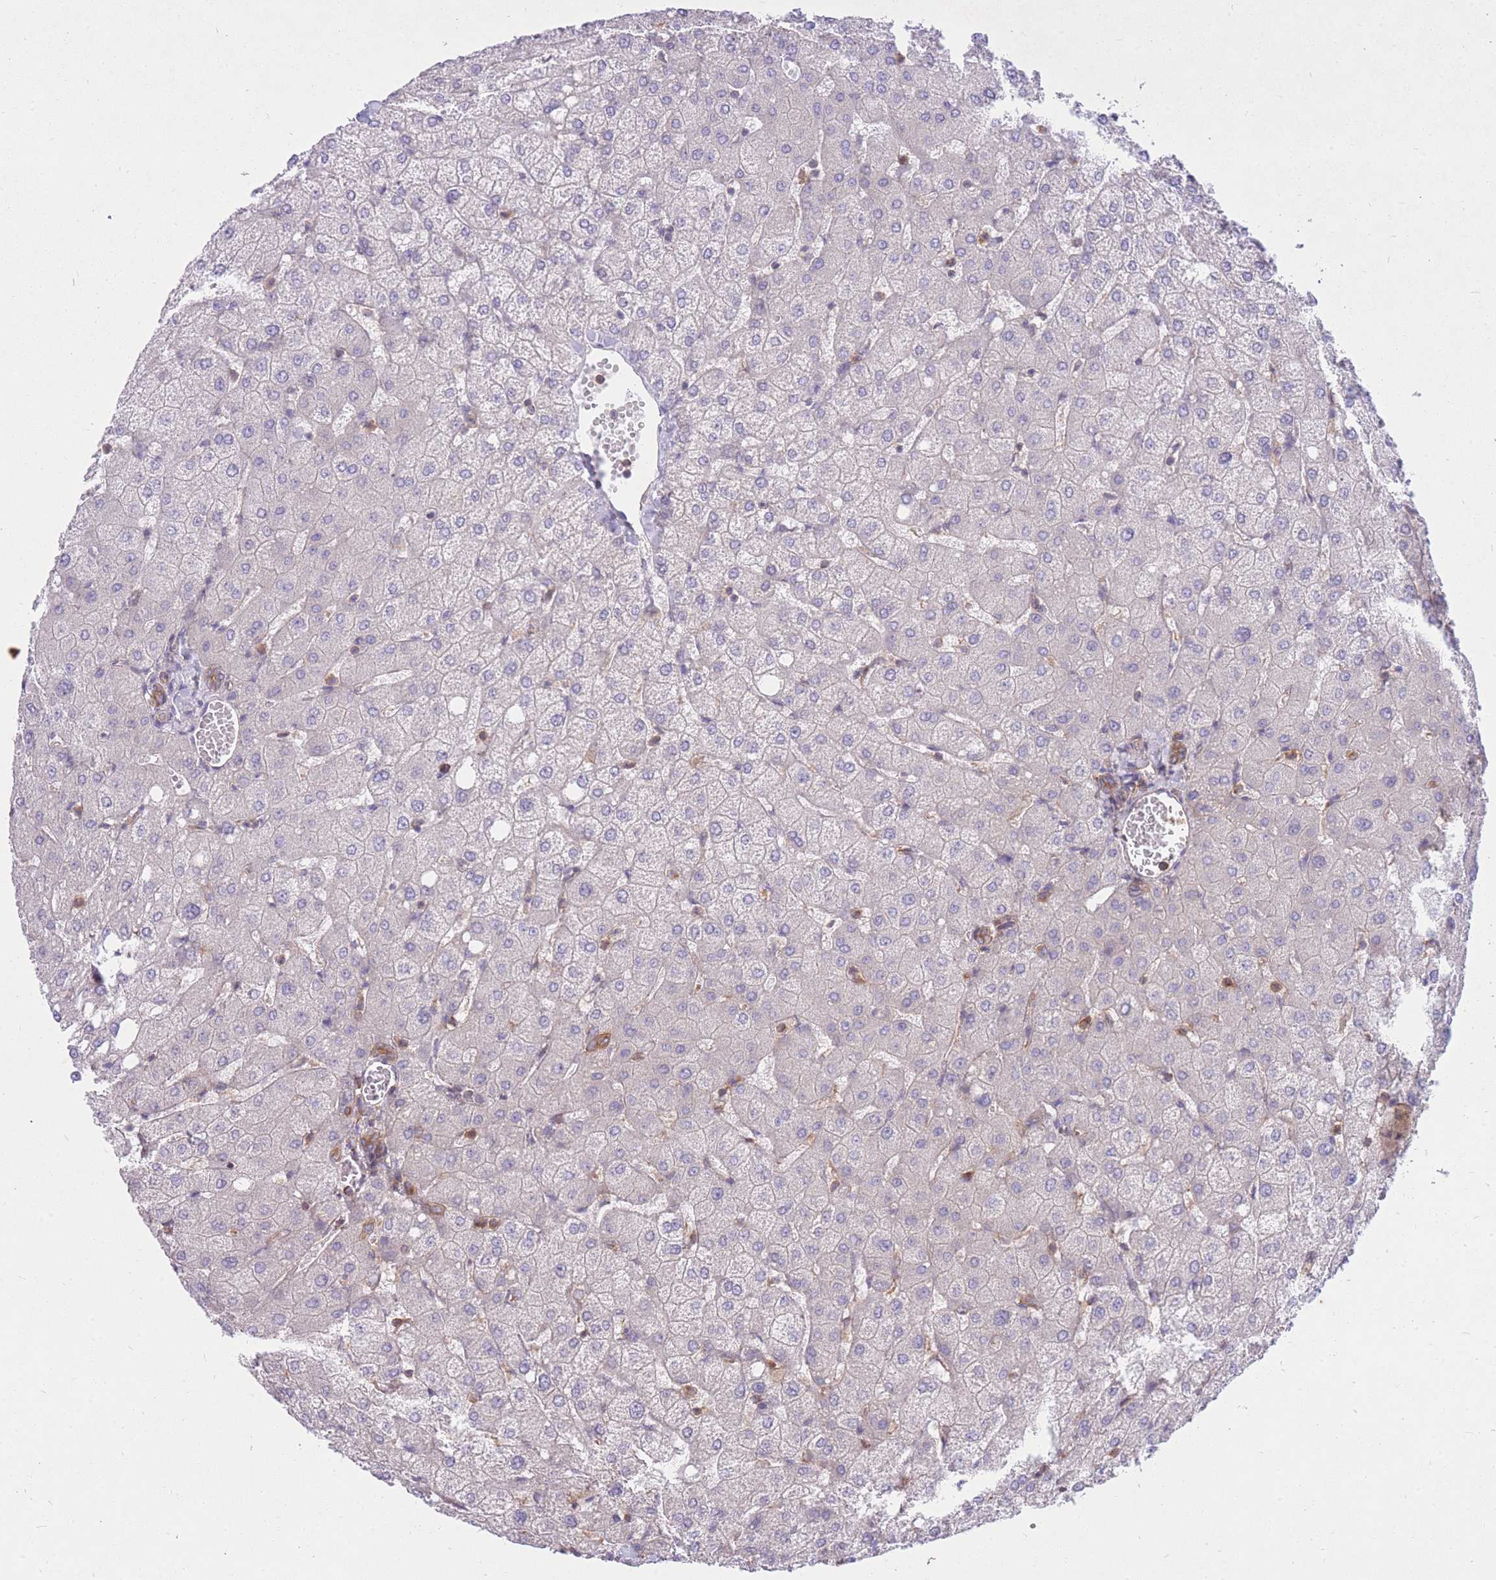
{"staining": {"intensity": "weak", "quantity": "25%-75%", "location": "cytoplasmic/membranous"}, "tissue": "liver", "cell_type": "Cholangiocytes", "image_type": "normal", "snomed": [{"axis": "morphology", "description": "Normal tissue, NOS"}, {"axis": "topography", "description": "Liver"}], "caption": "Liver was stained to show a protein in brown. There is low levels of weak cytoplasmic/membranous expression in approximately 25%-75% of cholangiocytes. (Stains: DAB in brown, nuclei in blue, Microscopy: brightfield microscopy at high magnification).", "gene": "GGA1", "patient": {"sex": "female", "age": 54}}